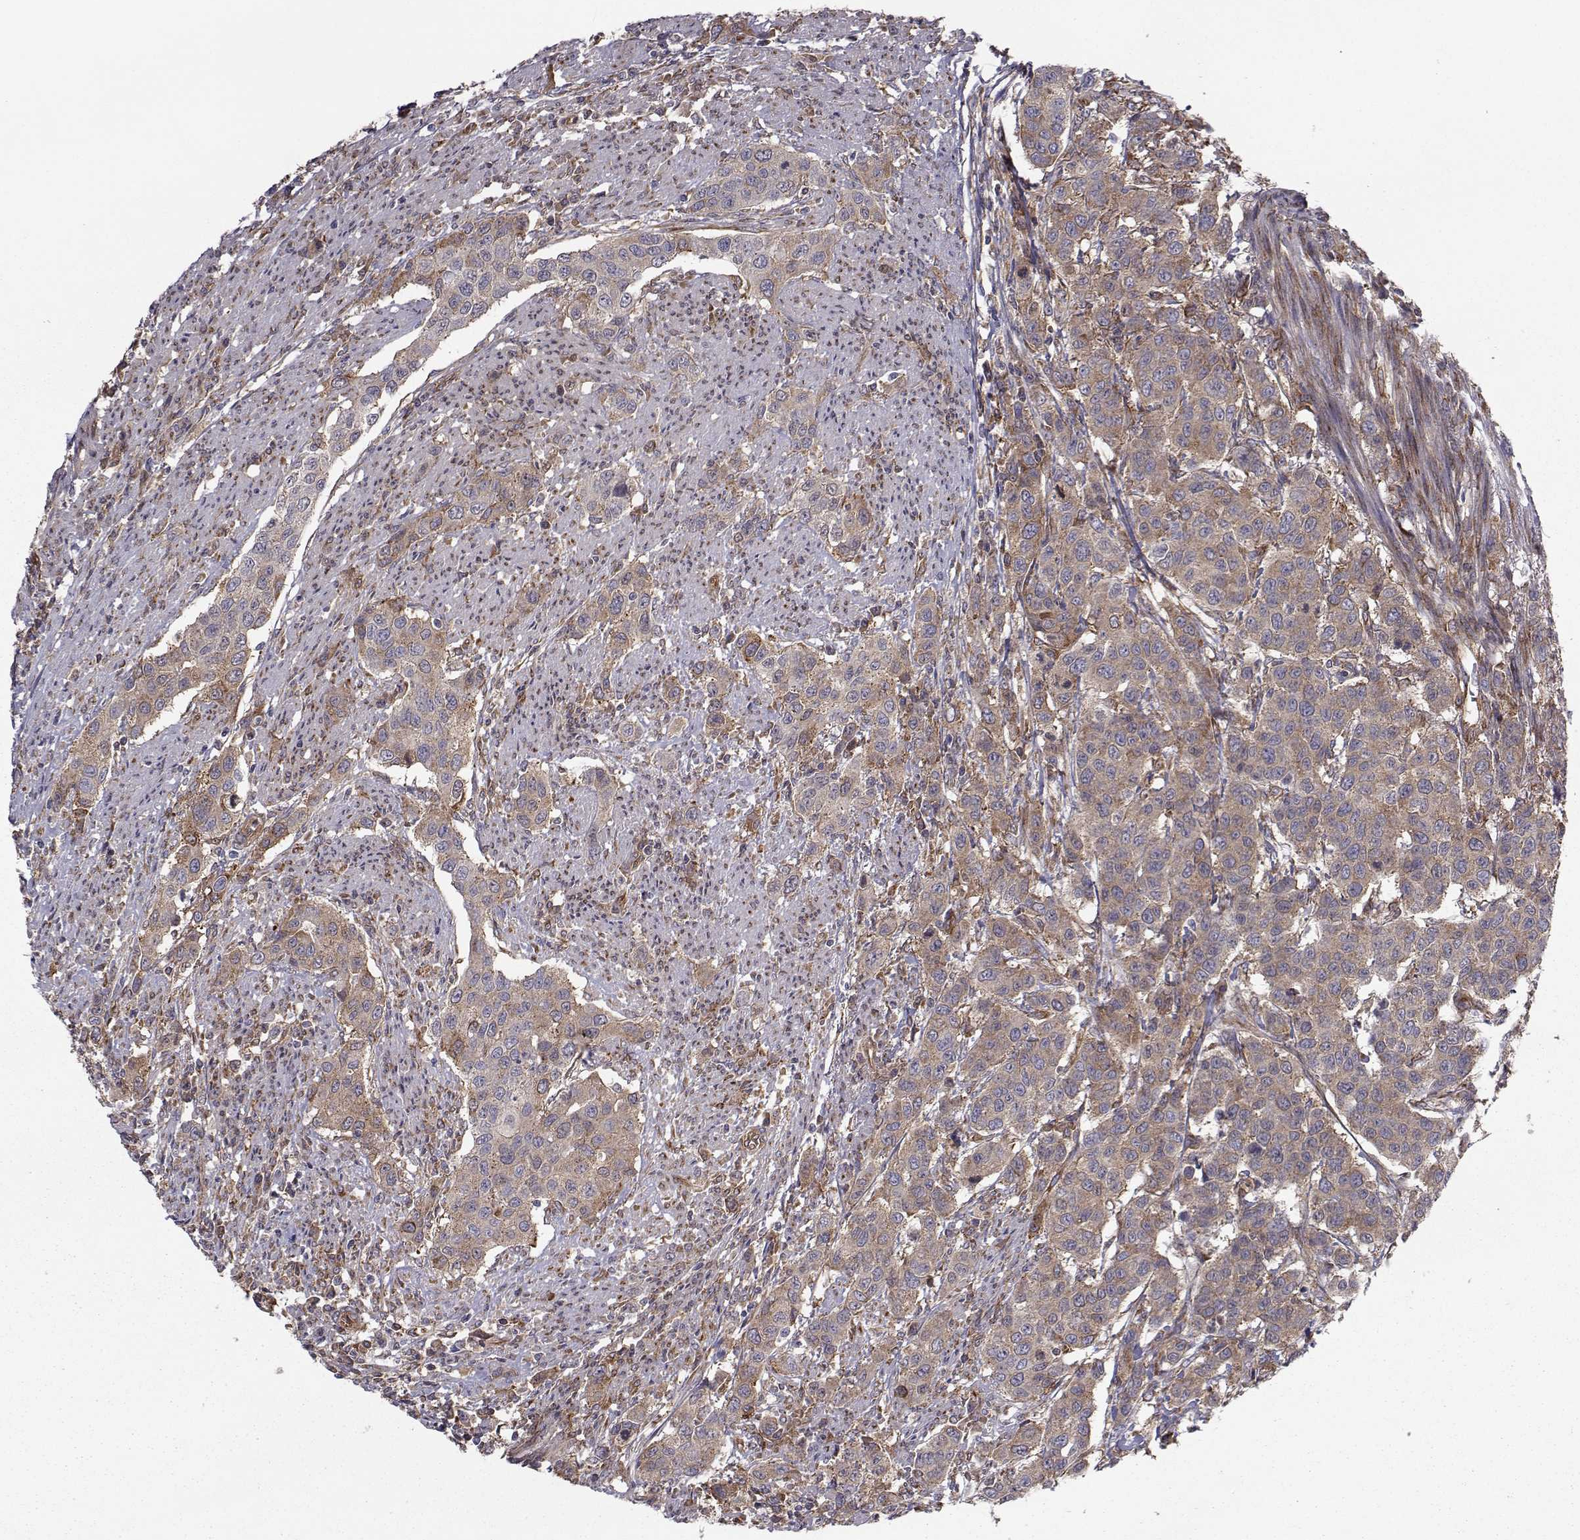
{"staining": {"intensity": "moderate", "quantity": ">75%", "location": "cytoplasmic/membranous"}, "tissue": "urothelial cancer", "cell_type": "Tumor cells", "image_type": "cancer", "snomed": [{"axis": "morphology", "description": "Urothelial carcinoma, High grade"}, {"axis": "topography", "description": "Urinary bladder"}], "caption": "Tumor cells show moderate cytoplasmic/membranous staining in about >75% of cells in high-grade urothelial carcinoma.", "gene": "TRIP10", "patient": {"sex": "female", "age": 58}}